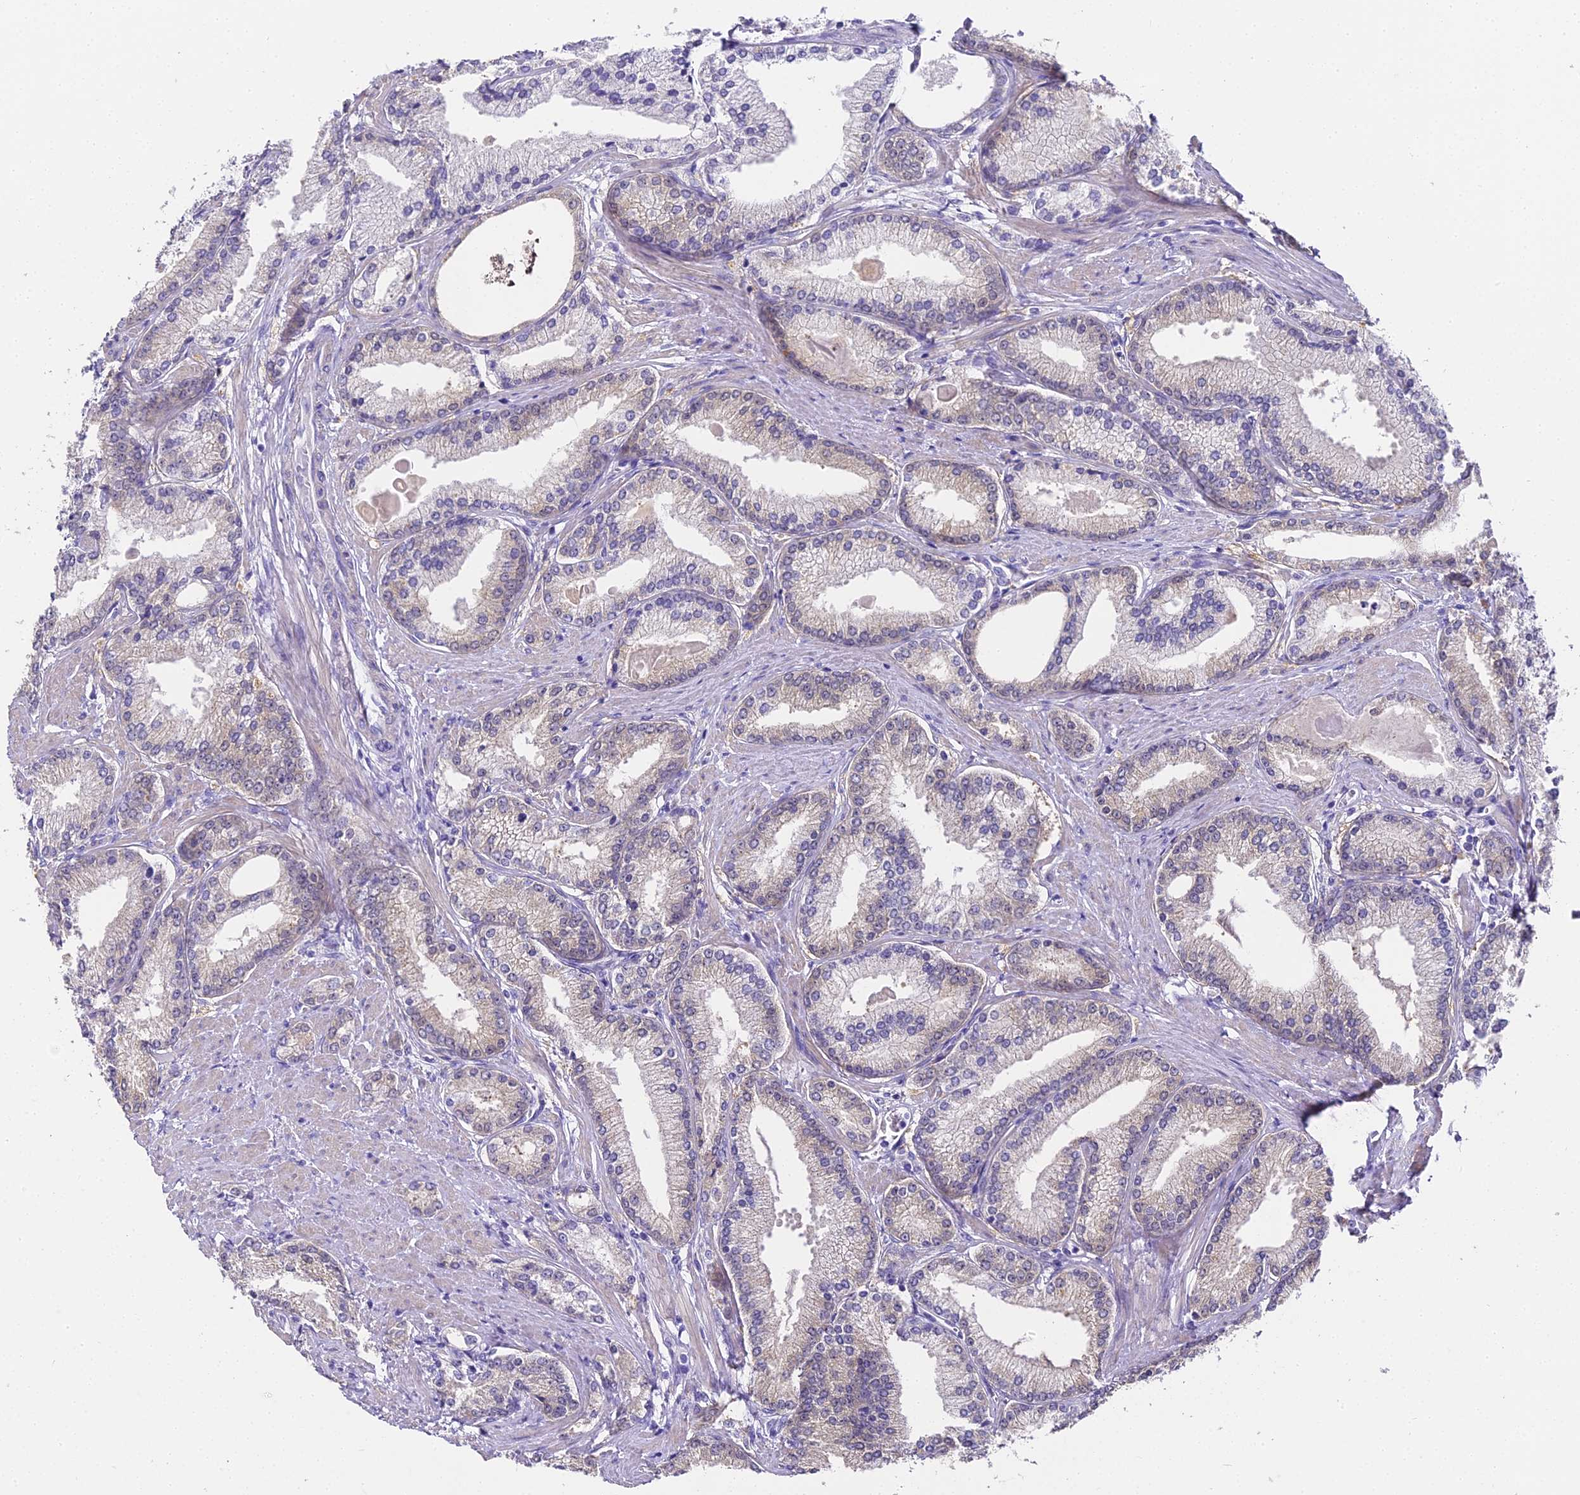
{"staining": {"intensity": "weak", "quantity": "<25%", "location": "cytoplasmic/membranous"}, "tissue": "prostate cancer", "cell_type": "Tumor cells", "image_type": "cancer", "snomed": [{"axis": "morphology", "description": "Adenocarcinoma, High grade"}, {"axis": "topography", "description": "Prostate"}], "caption": "Immunohistochemical staining of human prostate high-grade adenocarcinoma exhibits no significant positivity in tumor cells. (DAB (3,3'-diaminobenzidine) immunohistochemistry (IHC), high magnification).", "gene": "ABHD14A-ACY1", "patient": {"sex": "male", "age": 66}}